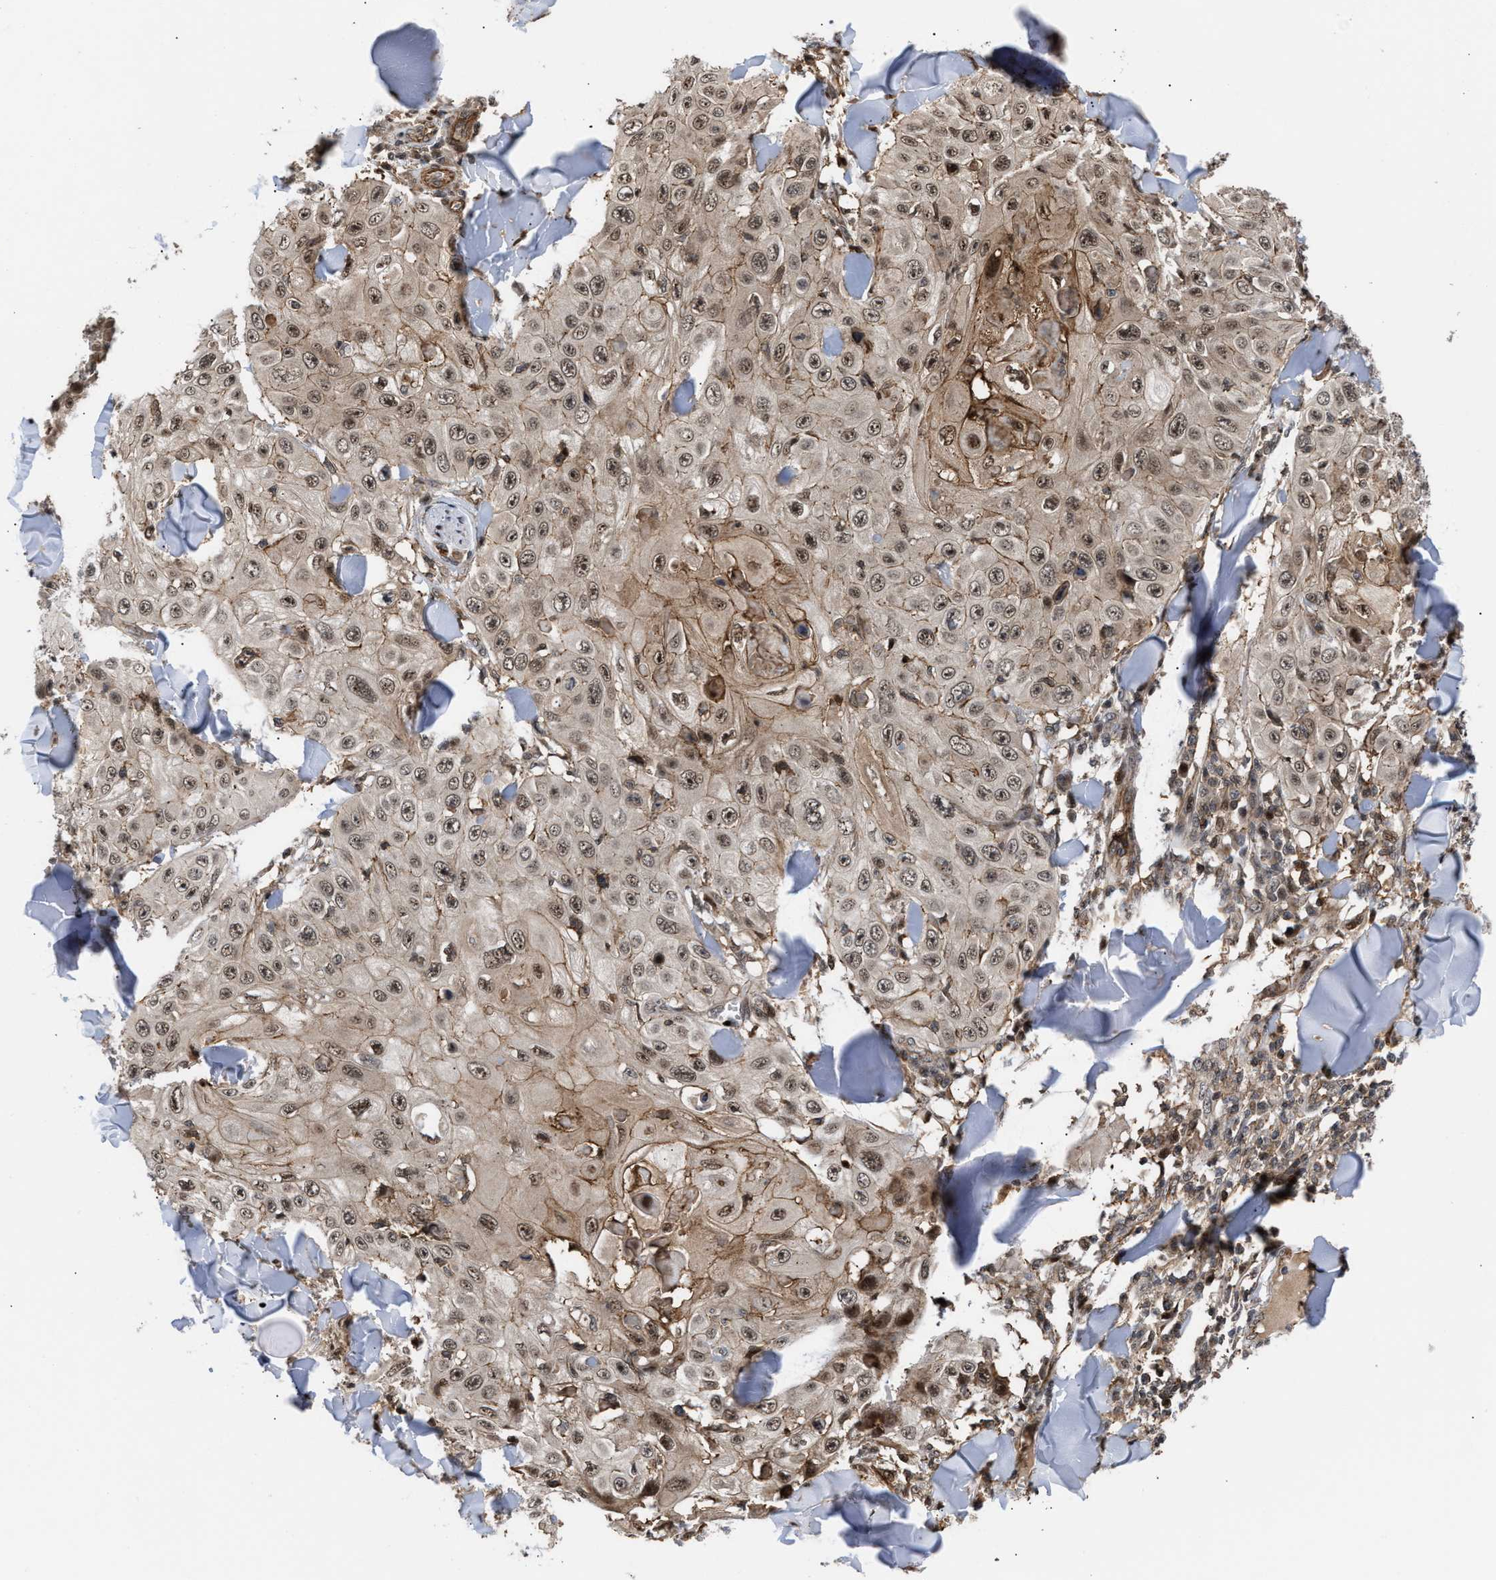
{"staining": {"intensity": "weak", "quantity": ">75%", "location": "cytoplasmic/membranous,nuclear"}, "tissue": "skin cancer", "cell_type": "Tumor cells", "image_type": "cancer", "snomed": [{"axis": "morphology", "description": "Squamous cell carcinoma, NOS"}, {"axis": "topography", "description": "Skin"}], "caption": "Weak cytoplasmic/membranous and nuclear positivity for a protein is identified in approximately >75% of tumor cells of skin squamous cell carcinoma using immunohistochemistry (IHC).", "gene": "STAU2", "patient": {"sex": "male", "age": 86}}